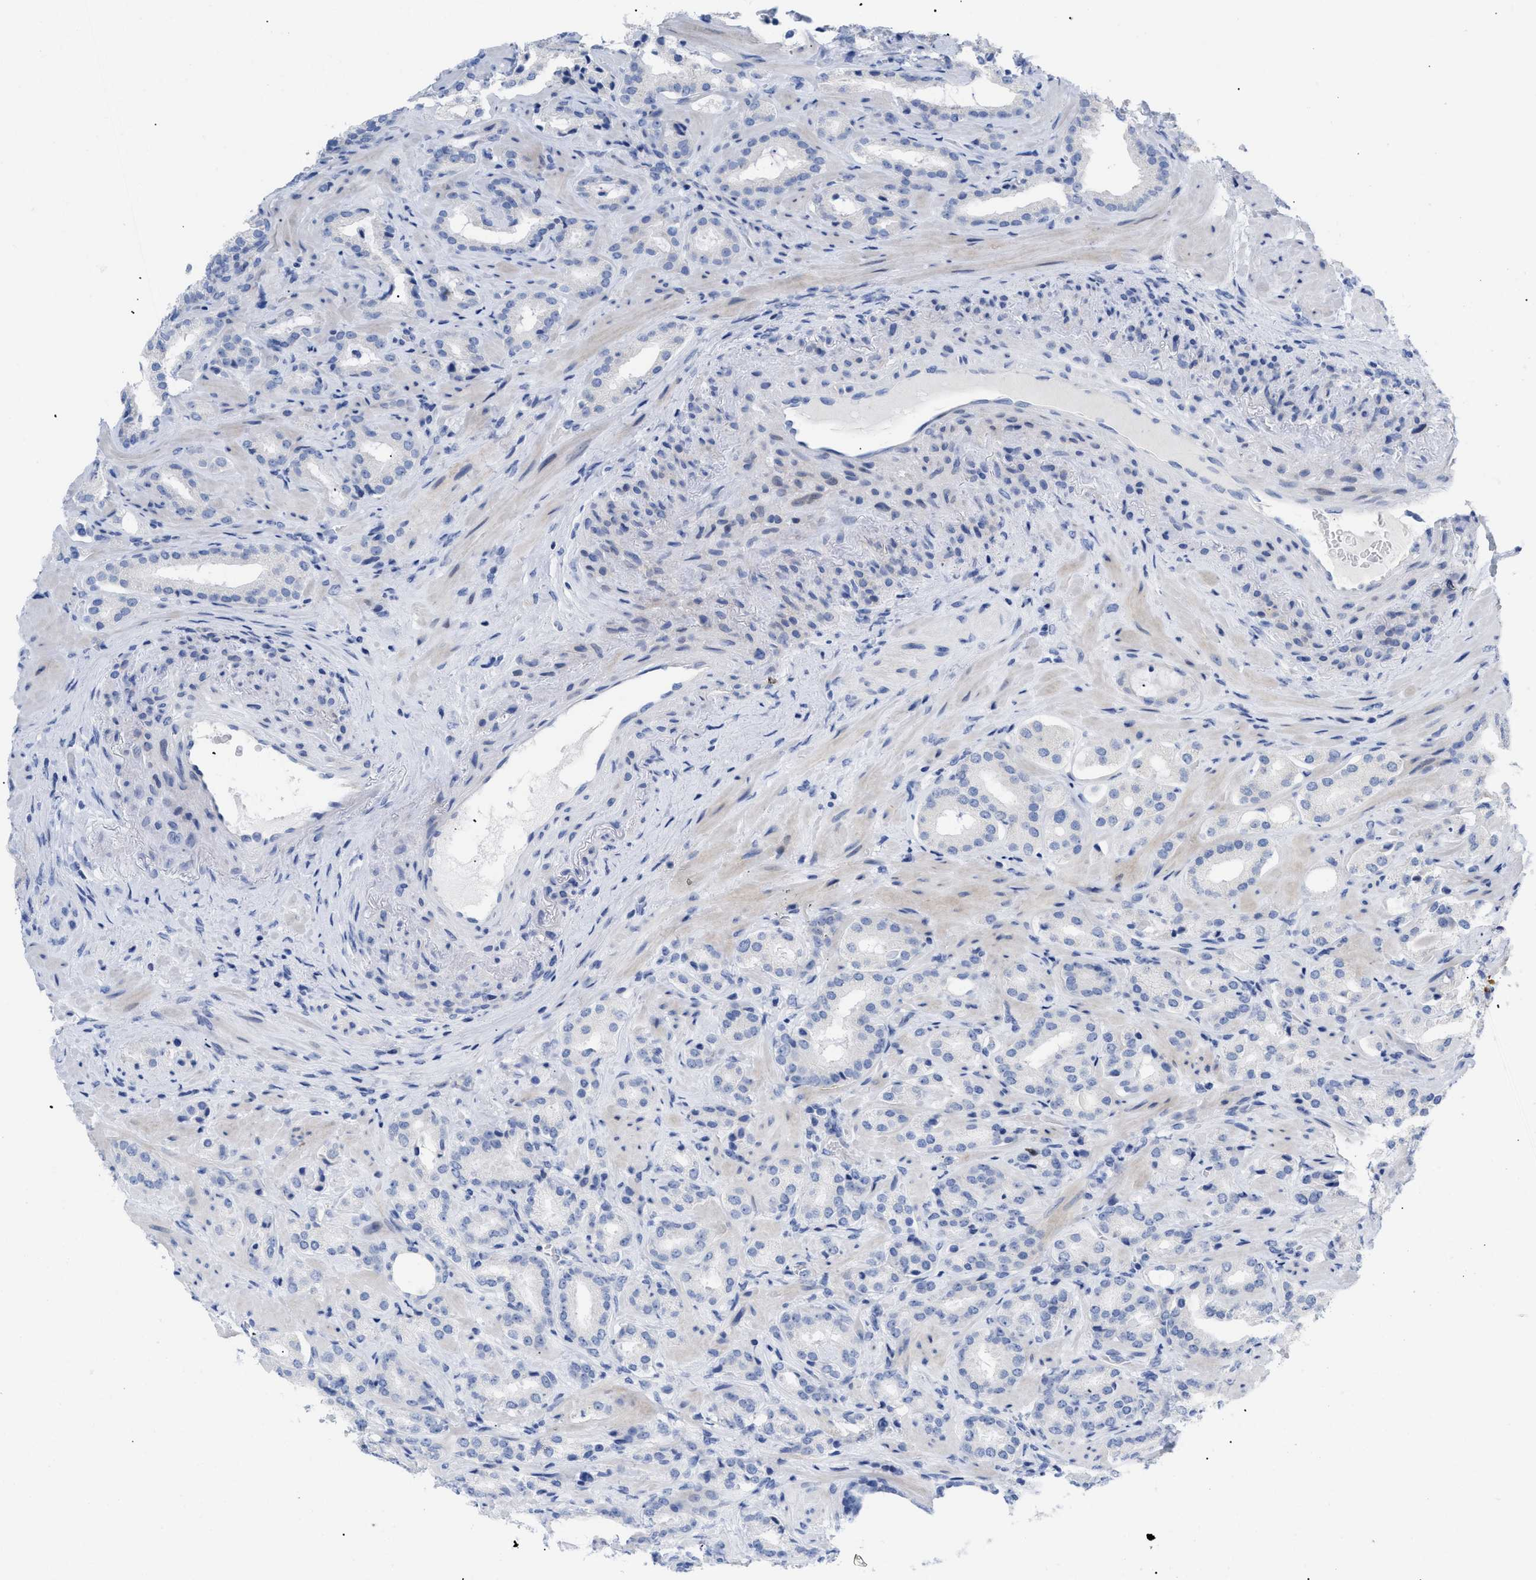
{"staining": {"intensity": "negative", "quantity": "none", "location": "none"}, "tissue": "prostate cancer", "cell_type": "Tumor cells", "image_type": "cancer", "snomed": [{"axis": "morphology", "description": "Adenocarcinoma, High grade"}, {"axis": "topography", "description": "Prostate"}], "caption": "This is an immunohistochemistry micrograph of human prostate cancer. There is no expression in tumor cells.", "gene": "CAV3", "patient": {"sex": "male", "age": 64}}